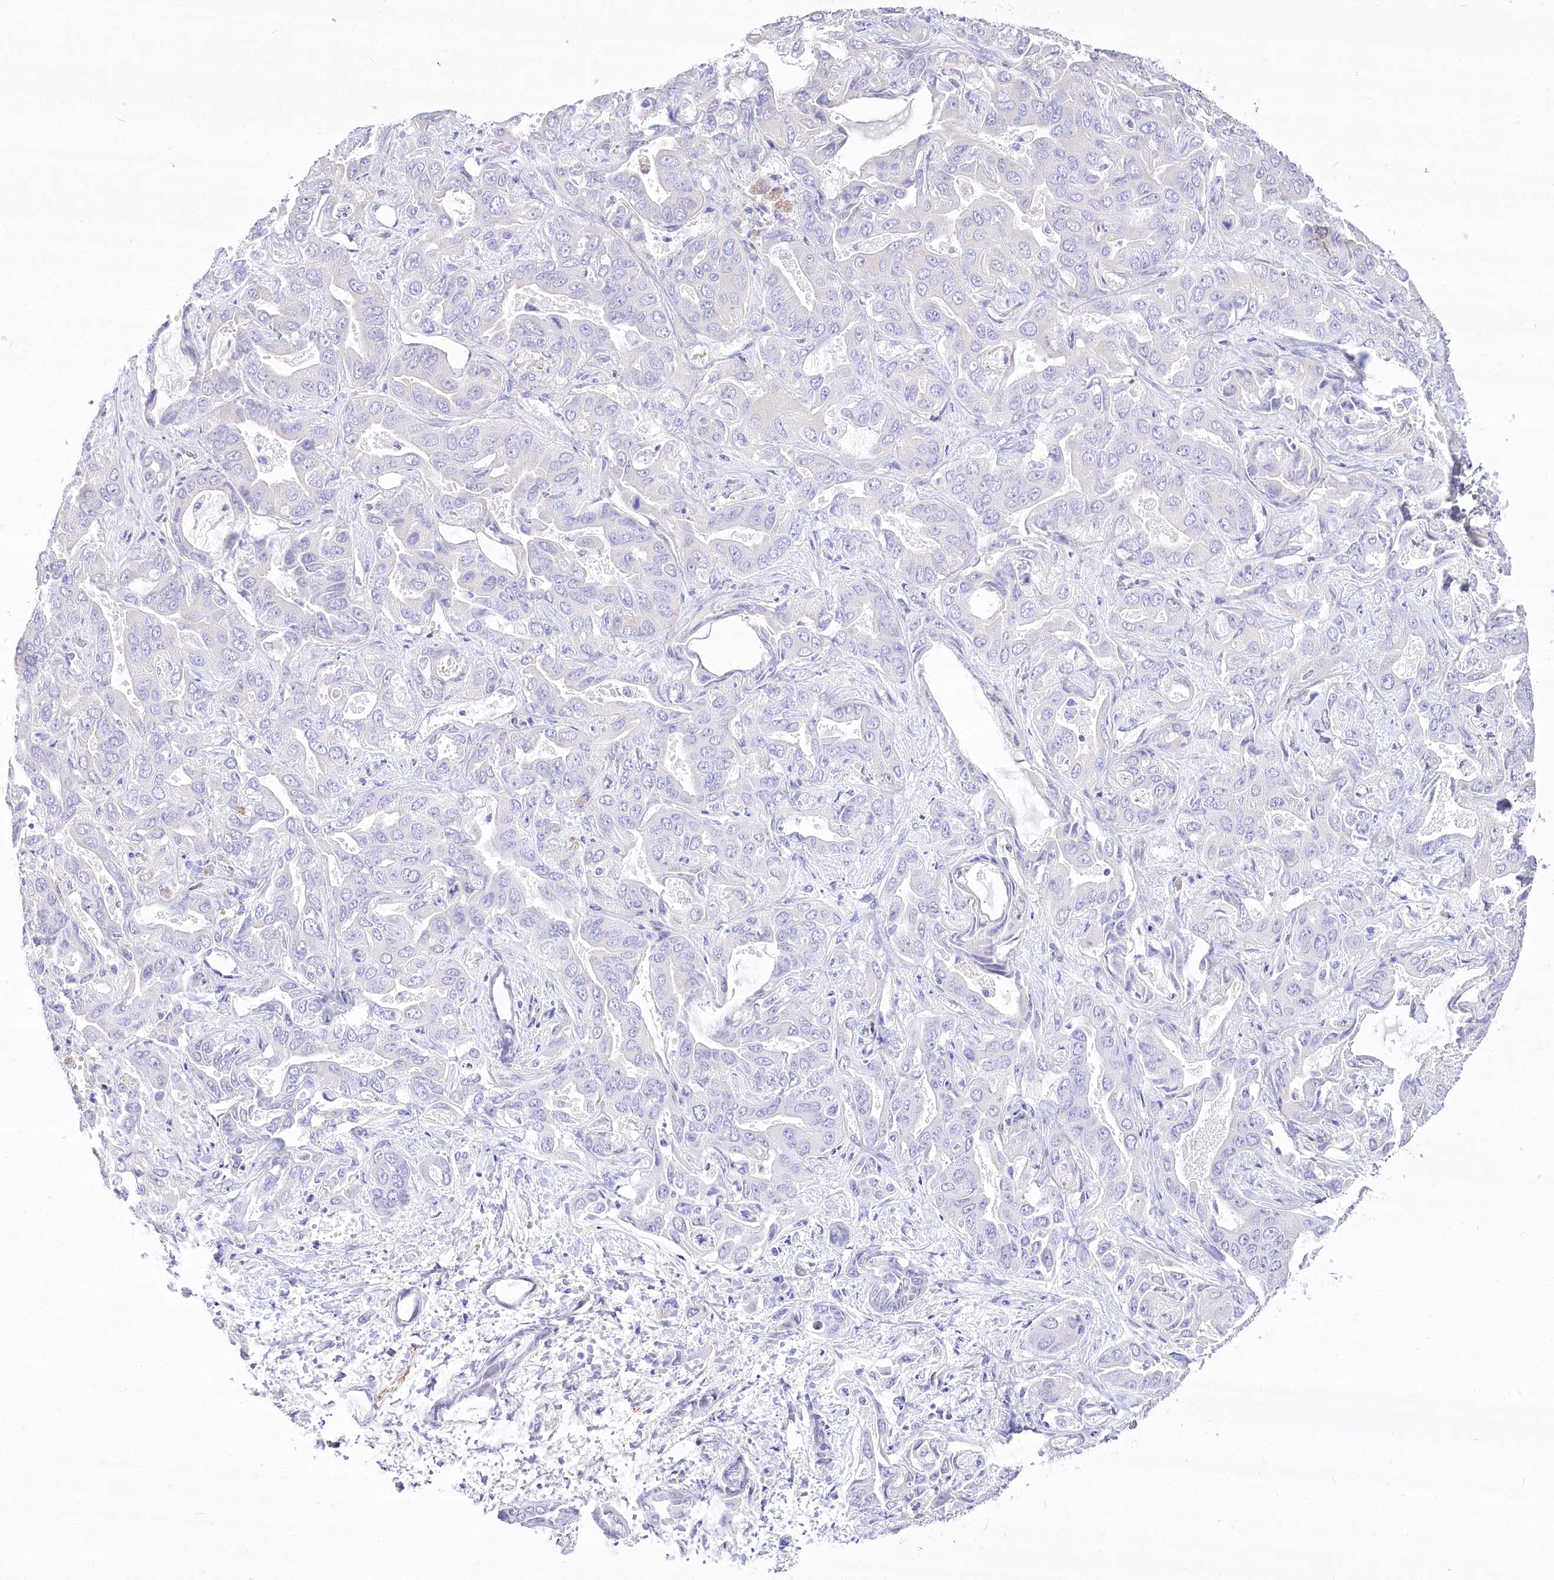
{"staining": {"intensity": "negative", "quantity": "none", "location": "none"}, "tissue": "liver cancer", "cell_type": "Tumor cells", "image_type": "cancer", "snomed": [{"axis": "morphology", "description": "Cholangiocarcinoma"}, {"axis": "topography", "description": "Liver"}], "caption": "Liver cholangiocarcinoma was stained to show a protein in brown. There is no significant staining in tumor cells.", "gene": "CEP164", "patient": {"sex": "female", "age": 52}}